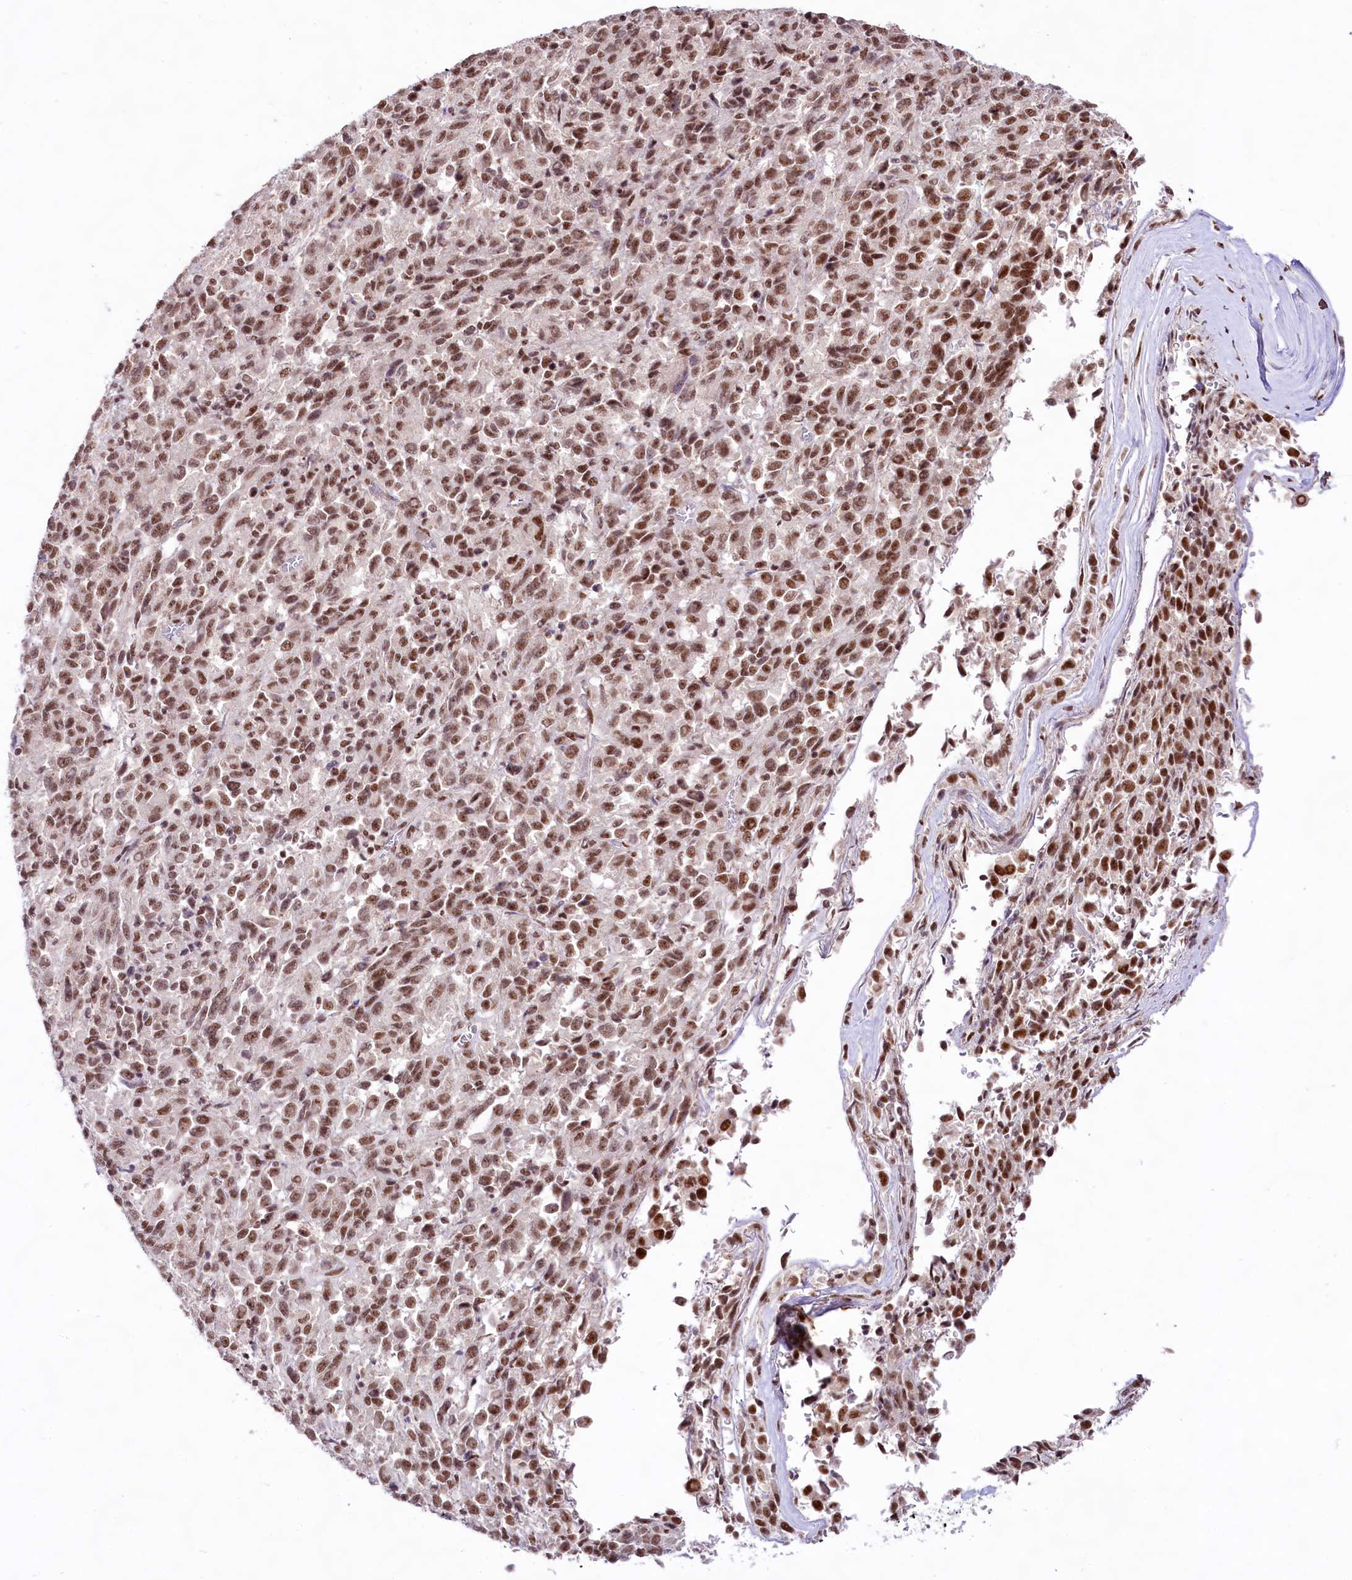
{"staining": {"intensity": "moderate", "quantity": ">75%", "location": "nuclear"}, "tissue": "melanoma", "cell_type": "Tumor cells", "image_type": "cancer", "snomed": [{"axis": "morphology", "description": "Malignant melanoma, Metastatic site"}, {"axis": "topography", "description": "Lung"}], "caption": "A high-resolution micrograph shows immunohistochemistry staining of melanoma, which displays moderate nuclear positivity in about >75% of tumor cells.", "gene": "HIRA", "patient": {"sex": "male", "age": 64}}